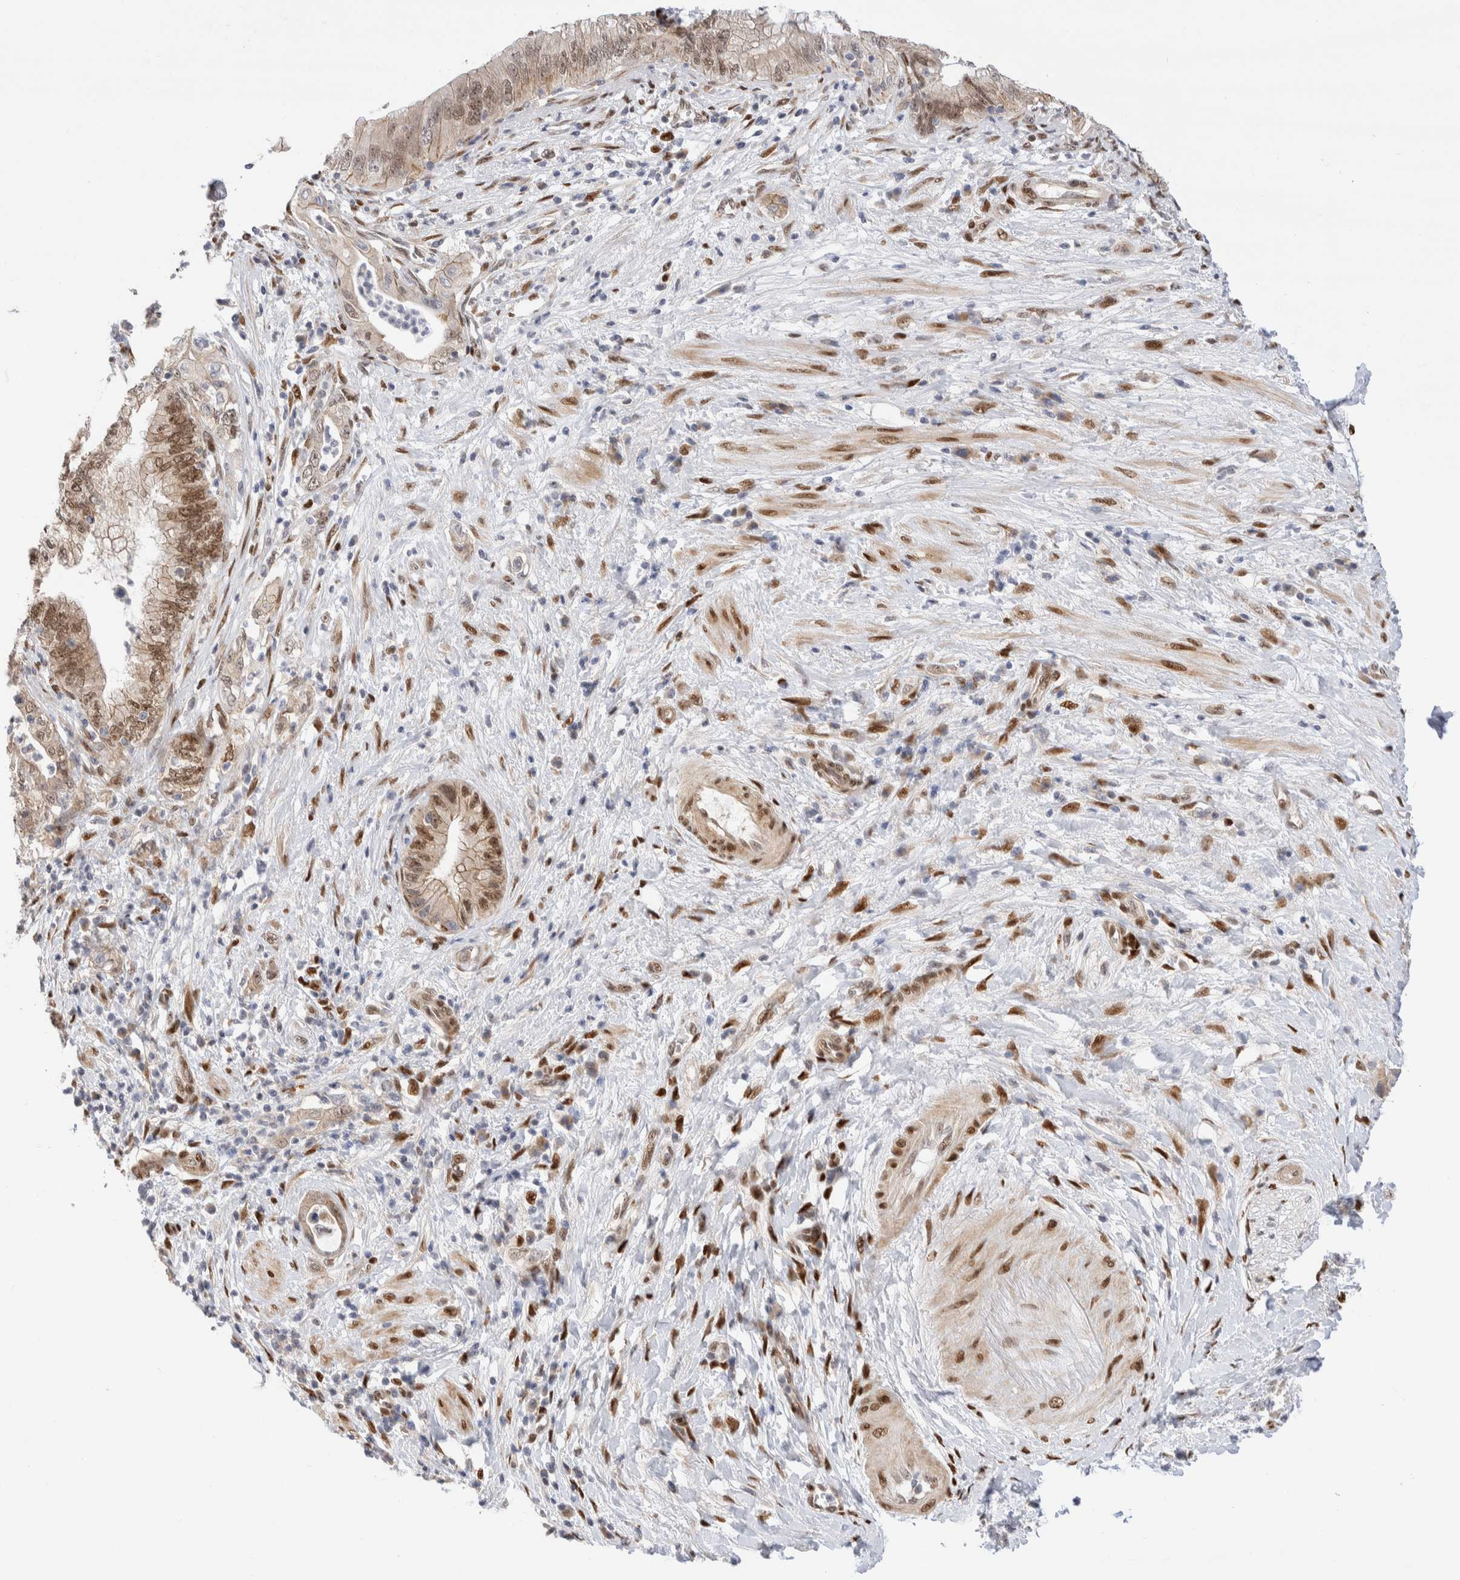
{"staining": {"intensity": "weak", "quantity": ">75%", "location": "cytoplasmic/membranous,nuclear"}, "tissue": "pancreatic cancer", "cell_type": "Tumor cells", "image_type": "cancer", "snomed": [{"axis": "morphology", "description": "Adenocarcinoma, NOS"}, {"axis": "topography", "description": "Pancreas"}], "caption": "Pancreatic cancer (adenocarcinoma) stained with DAB (3,3'-diaminobenzidine) IHC shows low levels of weak cytoplasmic/membranous and nuclear staining in about >75% of tumor cells. (IHC, brightfield microscopy, high magnification).", "gene": "NSMAF", "patient": {"sex": "female", "age": 73}}